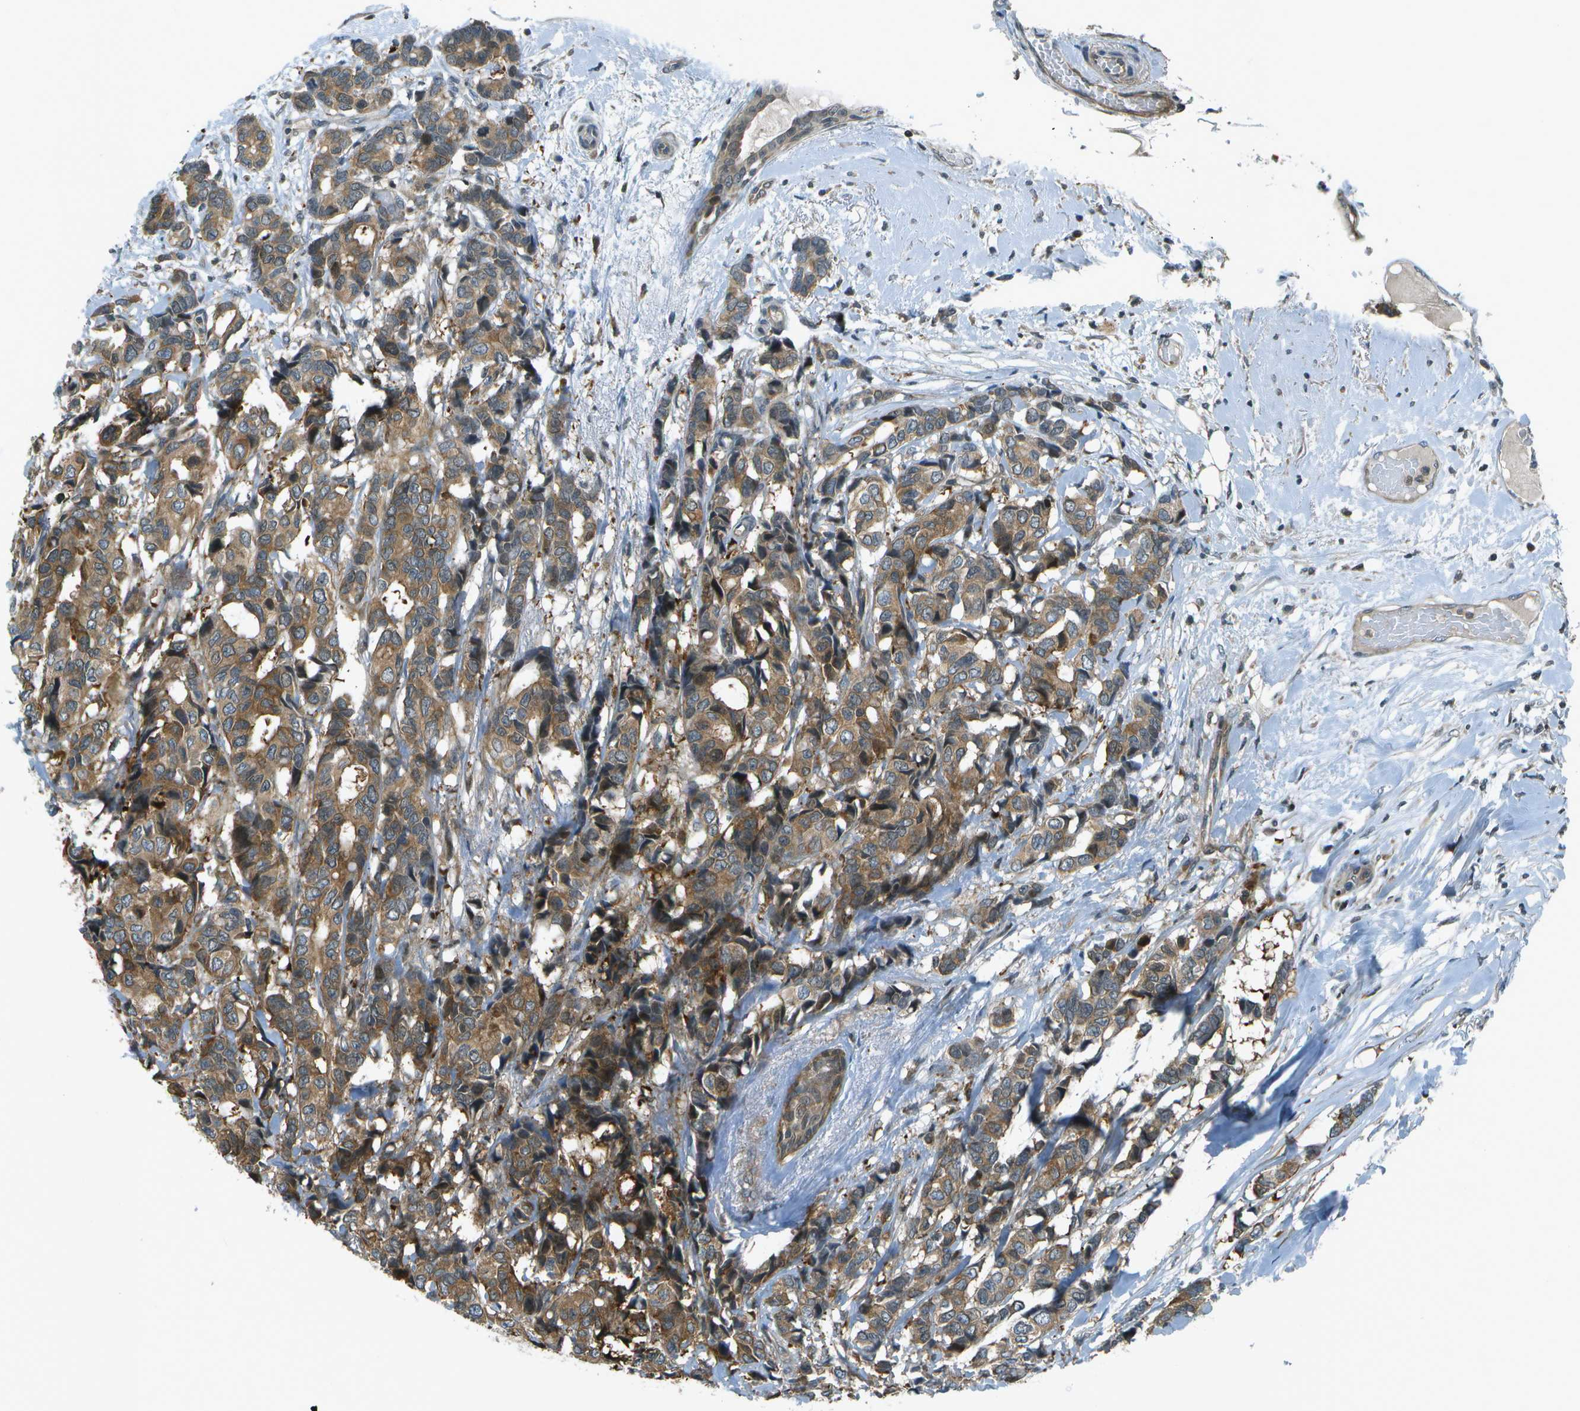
{"staining": {"intensity": "moderate", "quantity": ">75%", "location": "cytoplasmic/membranous"}, "tissue": "breast cancer", "cell_type": "Tumor cells", "image_type": "cancer", "snomed": [{"axis": "morphology", "description": "Duct carcinoma"}, {"axis": "topography", "description": "Breast"}], "caption": "The photomicrograph shows immunohistochemical staining of breast cancer. There is moderate cytoplasmic/membranous positivity is present in about >75% of tumor cells.", "gene": "TMEM19", "patient": {"sex": "female", "age": 87}}